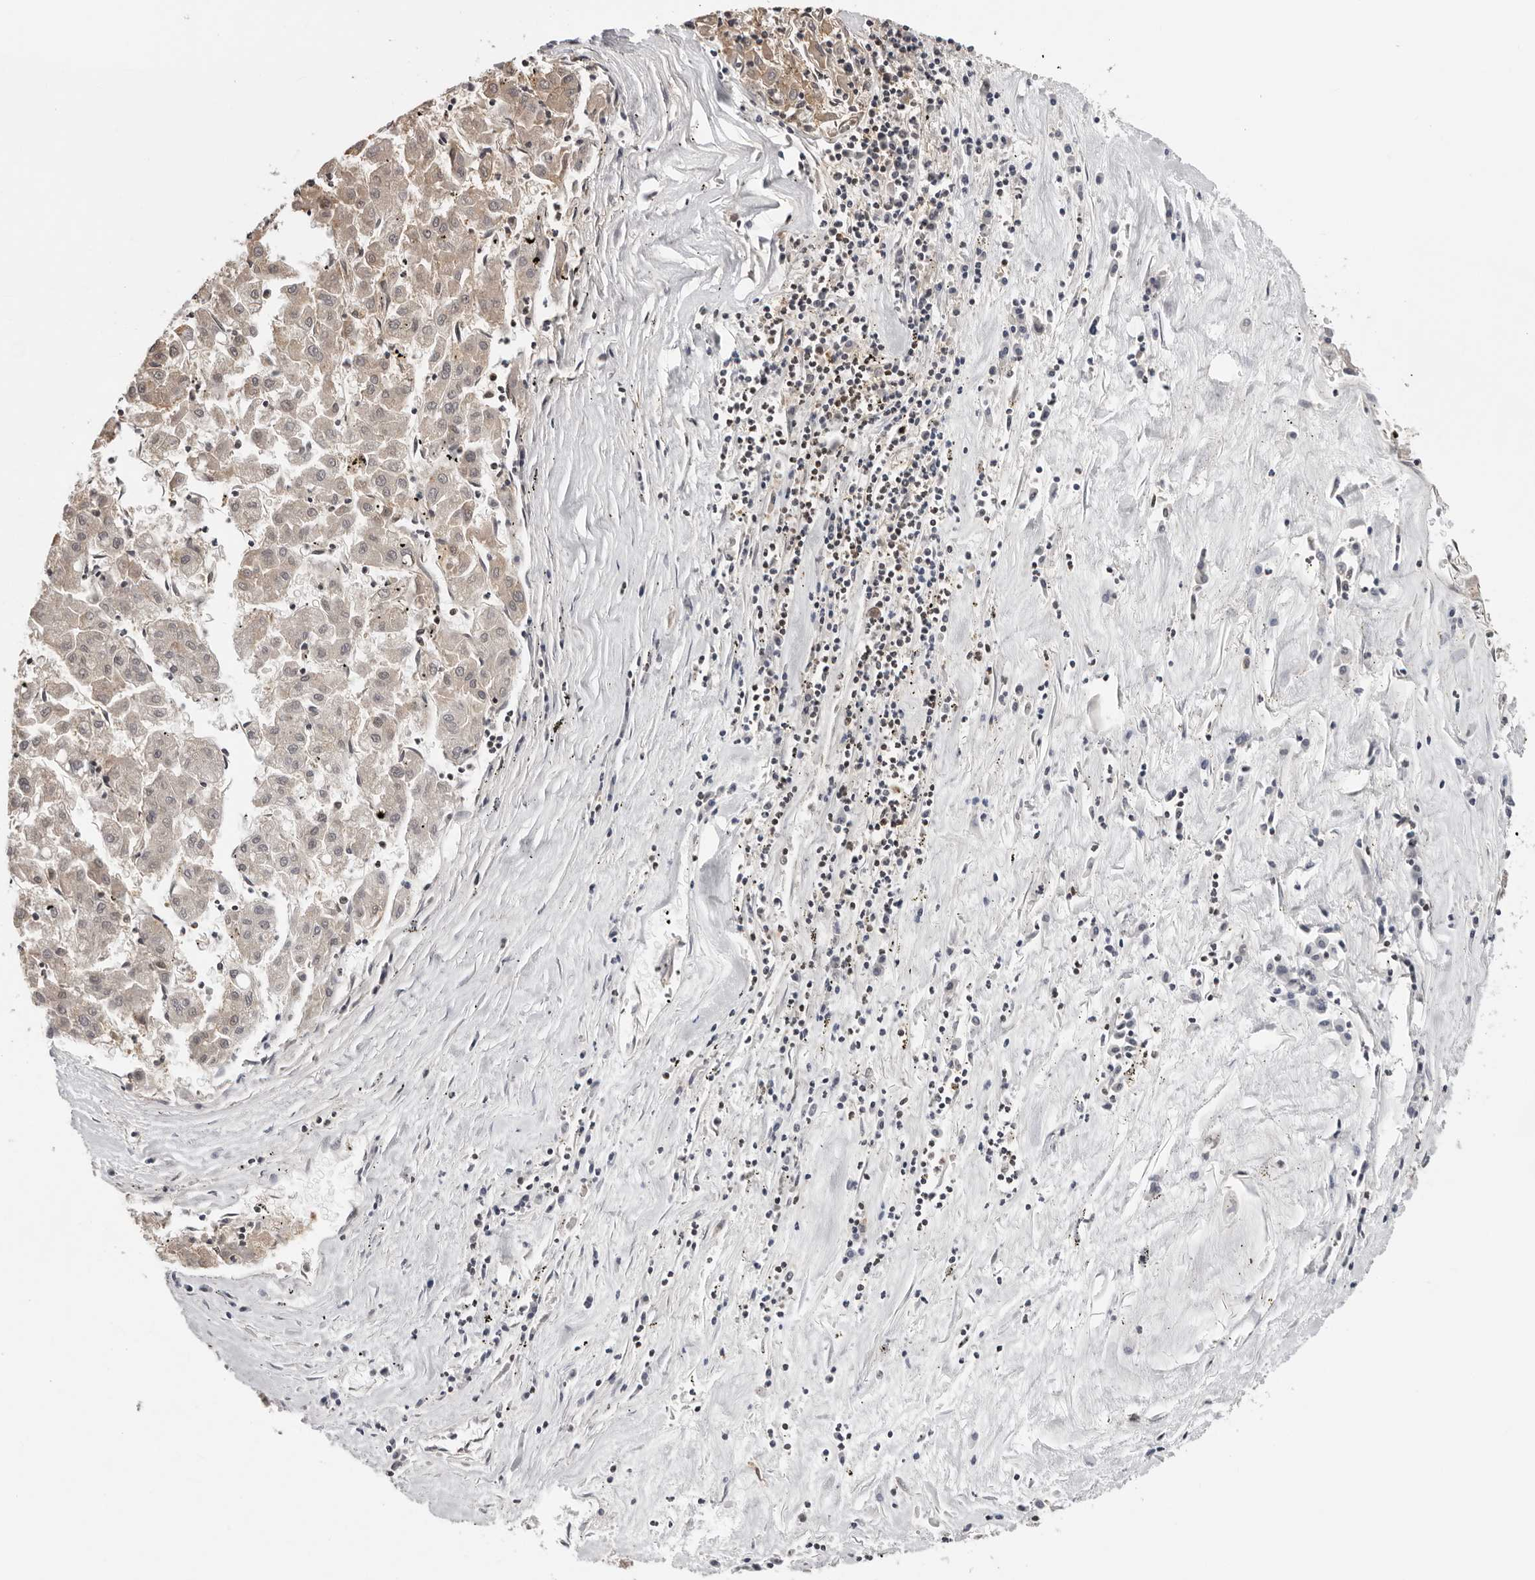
{"staining": {"intensity": "negative", "quantity": "none", "location": "none"}, "tissue": "liver cancer", "cell_type": "Tumor cells", "image_type": "cancer", "snomed": [{"axis": "morphology", "description": "Carcinoma, Hepatocellular, NOS"}, {"axis": "topography", "description": "Liver"}], "caption": "Image shows no protein positivity in tumor cells of liver hepatocellular carcinoma tissue. (DAB immunohistochemistry, high magnification).", "gene": "SDE2", "patient": {"sex": "male", "age": 72}}